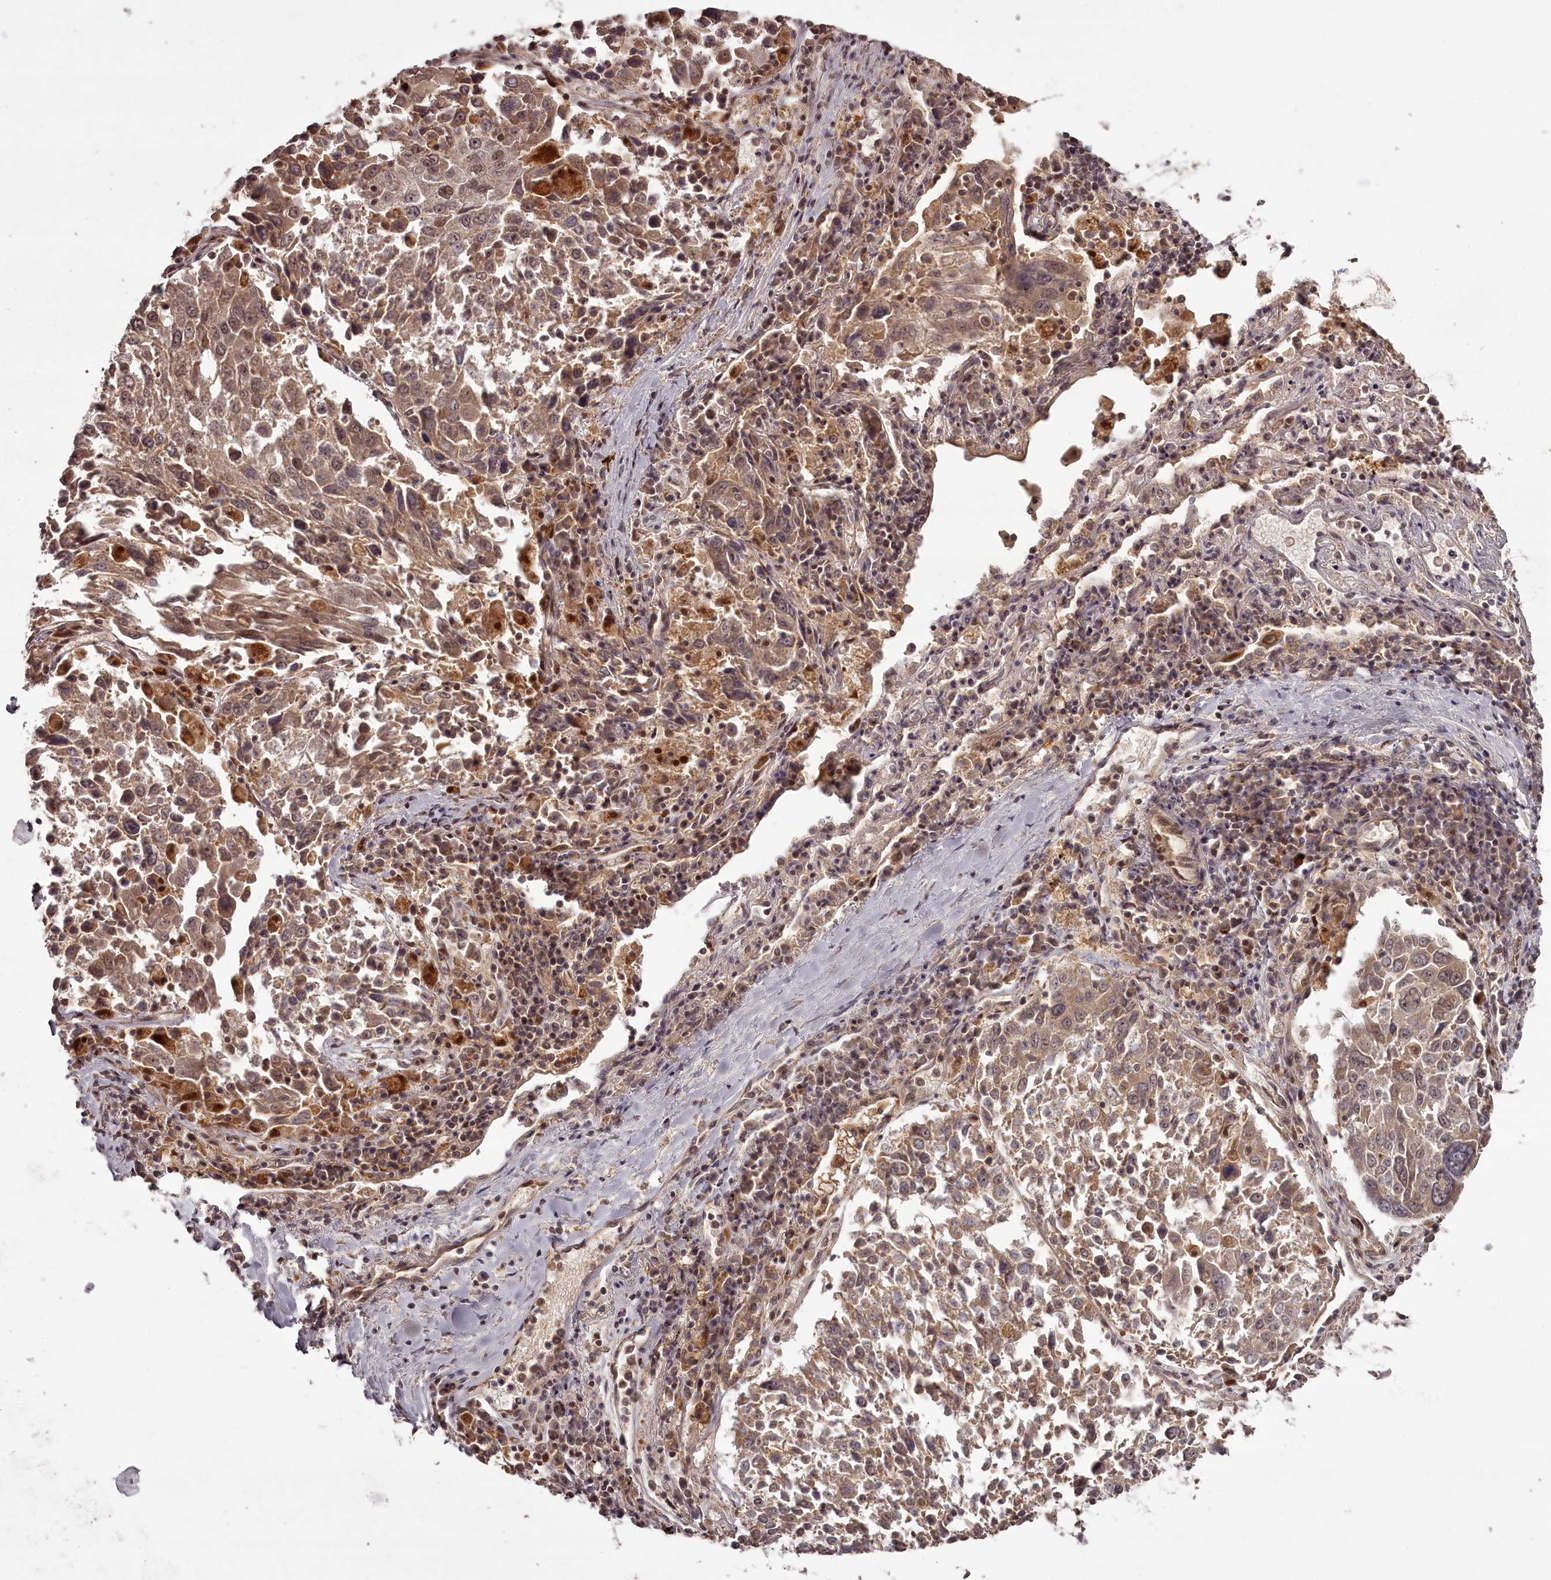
{"staining": {"intensity": "moderate", "quantity": ">75%", "location": "cytoplasmic/membranous,nuclear"}, "tissue": "lung cancer", "cell_type": "Tumor cells", "image_type": "cancer", "snomed": [{"axis": "morphology", "description": "Squamous cell carcinoma, NOS"}, {"axis": "topography", "description": "Lung"}], "caption": "Tumor cells demonstrate medium levels of moderate cytoplasmic/membranous and nuclear staining in about >75% of cells in human lung cancer (squamous cell carcinoma).", "gene": "PCBP2", "patient": {"sex": "male", "age": 65}}